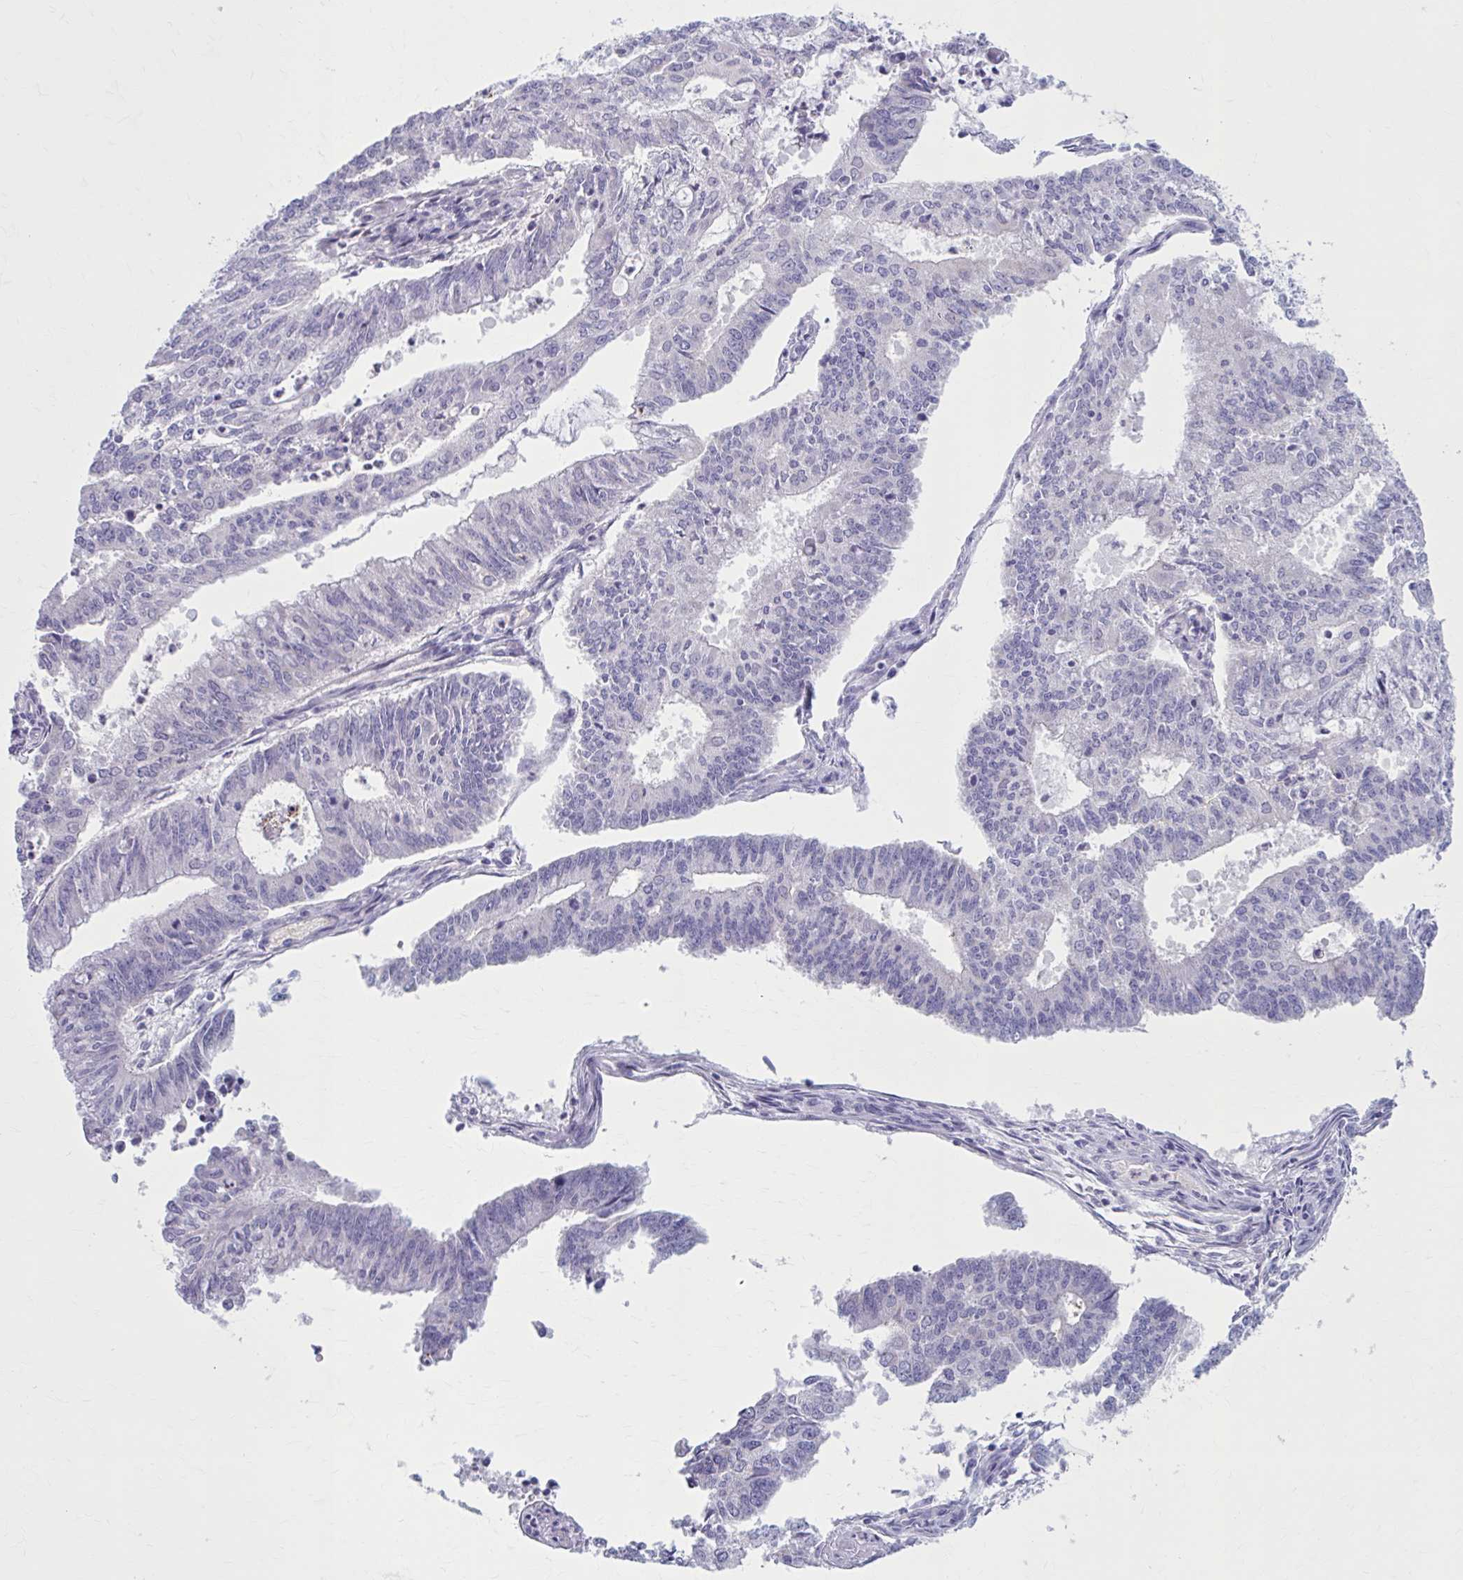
{"staining": {"intensity": "negative", "quantity": "none", "location": "none"}, "tissue": "endometrial cancer", "cell_type": "Tumor cells", "image_type": "cancer", "snomed": [{"axis": "morphology", "description": "Adenocarcinoma, NOS"}, {"axis": "topography", "description": "Endometrium"}], "caption": "Immunohistochemistry of human endometrial cancer (adenocarcinoma) shows no expression in tumor cells. (Stains: DAB (3,3'-diaminobenzidine) IHC with hematoxylin counter stain, Microscopy: brightfield microscopy at high magnification).", "gene": "CCDC105", "patient": {"sex": "female", "age": 61}}